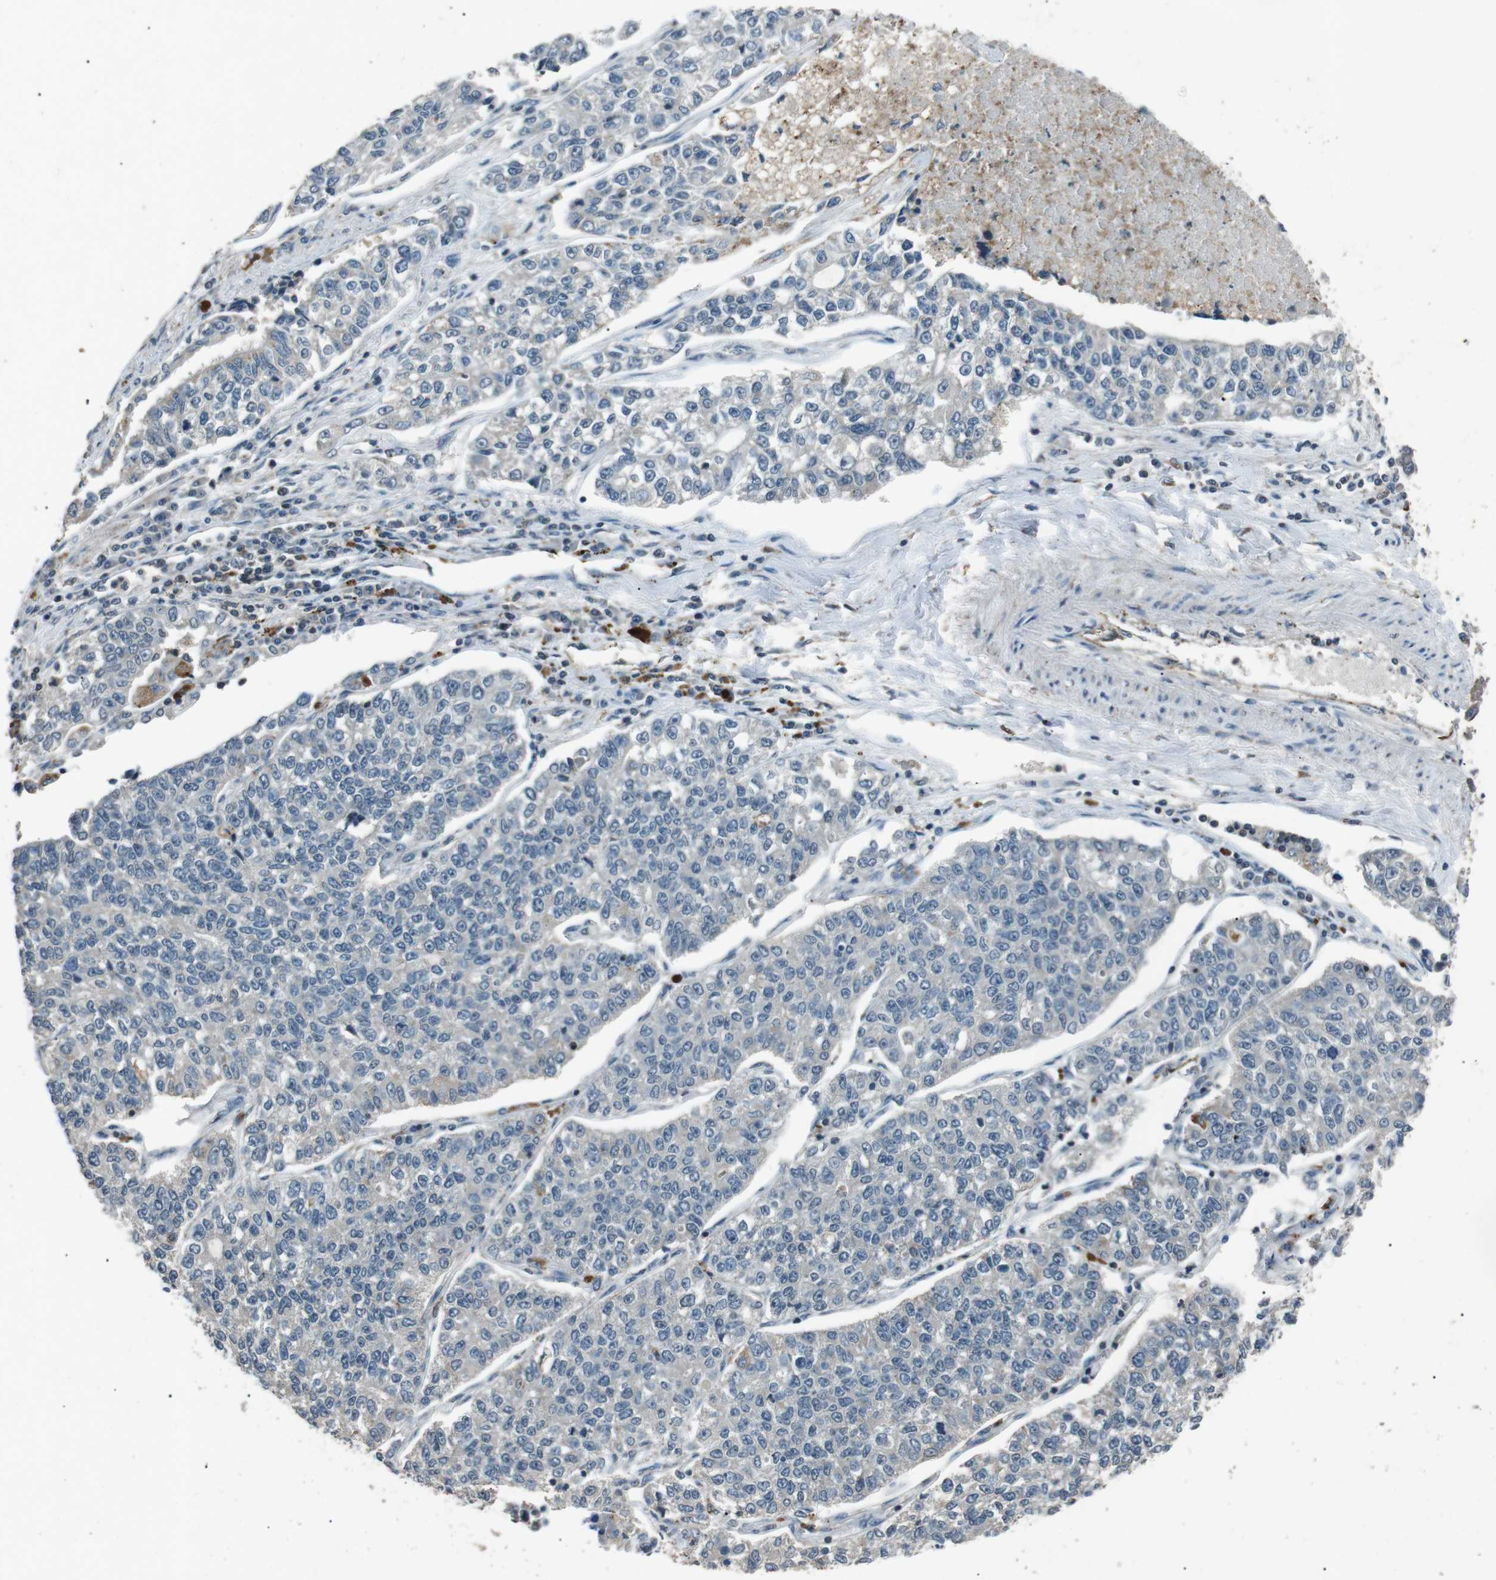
{"staining": {"intensity": "negative", "quantity": "none", "location": "none"}, "tissue": "lung cancer", "cell_type": "Tumor cells", "image_type": "cancer", "snomed": [{"axis": "morphology", "description": "Adenocarcinoma, NOS"}, {"axis": "topography", "description": "Lung"}], "caption": "Tumor cells show no significant expression in lung cancer (adenocarcinoma). (Brightfield microscopy of DAB (3,3'-diaminobenzidine) IHC at high magnification).", "gene": "NEK7", "patient": {"sex": "male", "age": 49}}